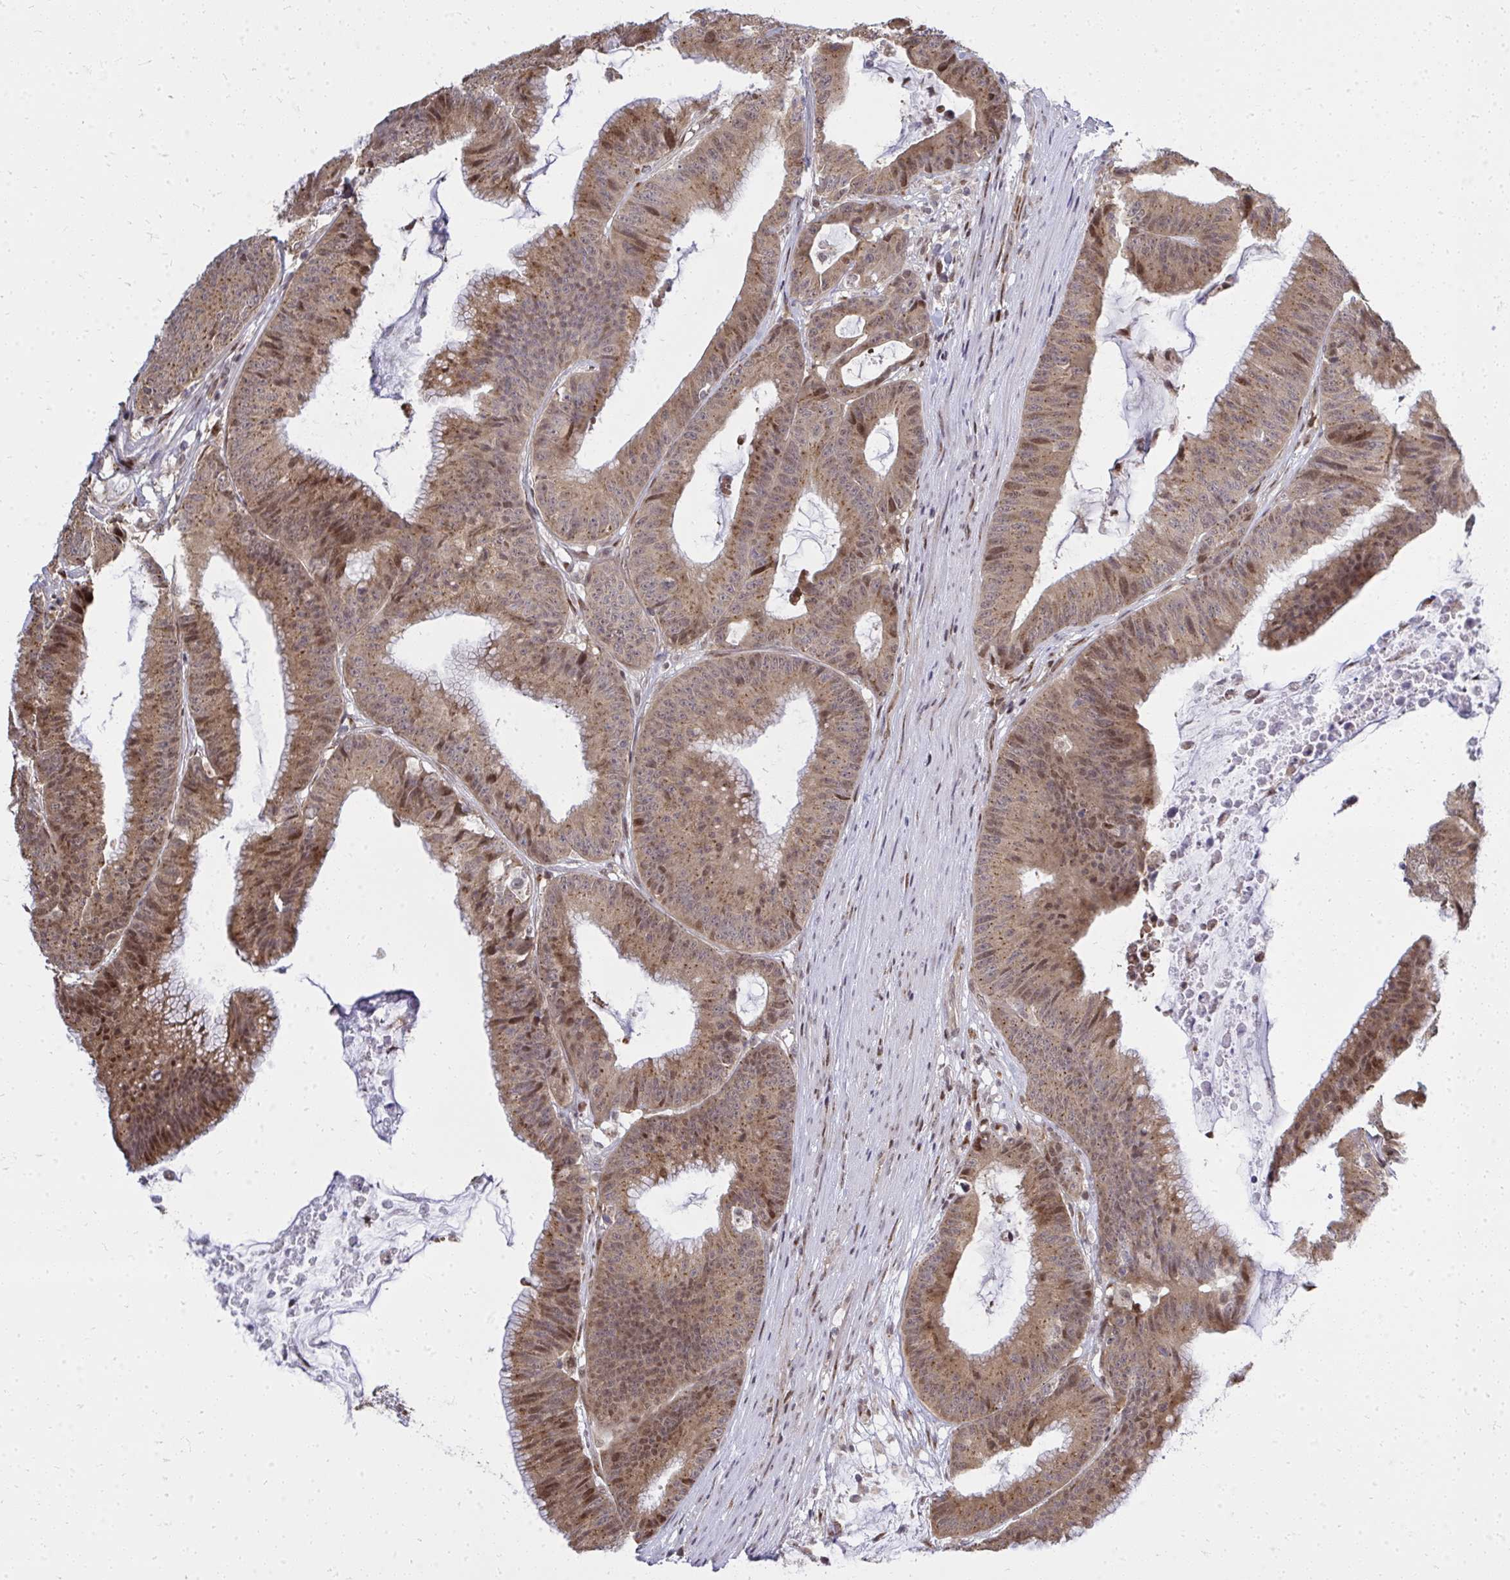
{"staining": {"intensity": "moderate", "quantity": ">75%", "location": "cytoplasmic/membranous,nuclear"}, "tissue": "colorectal cancer", "cell_type": "Tumor cells", "image_type": "cancer", "snomed": [{"axis": "morphology", "description": "Adenocarcinoma, NOS"}, {"axis": "topography", "description": "Colon"}], "caption": "Colorectal cancer was stained to show a protein in brown. There is medium levels of moderate cytoplasmic/membranous and nuclear expression in approximately >75% of tumor cells. The protein of interest is stained brown, and the nuclei are stained in blue (DAB (3,3'-diaminobenzidine) IHC with brightfield microscopy, high magnification).", "gene": "PIGY", "patient": {"sex": "female", "age": 78}}